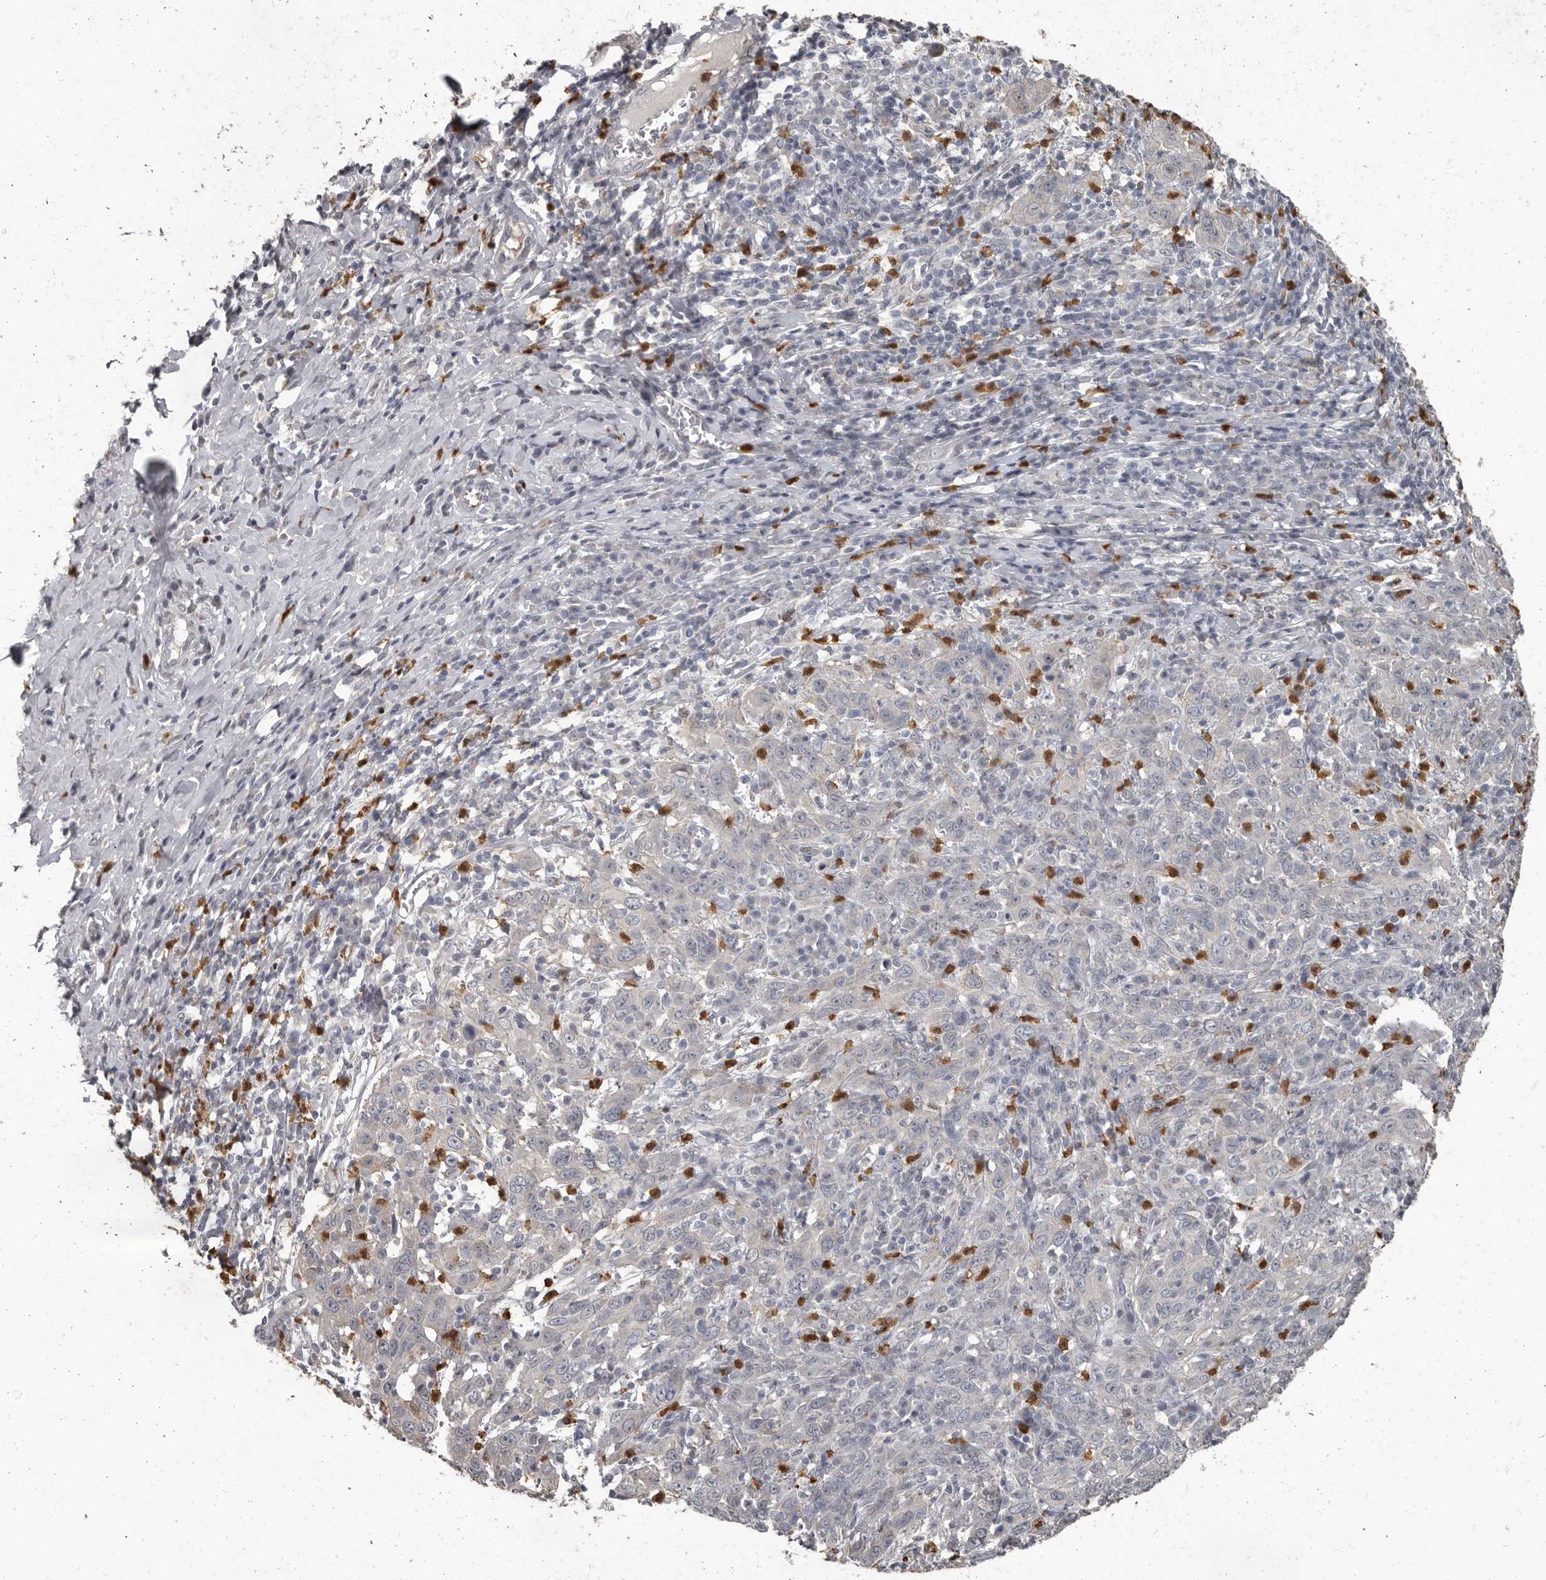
{"staining": {"intensity": "negative", "quantity": "none", "location": "none"}, "tissue": "cervical cancer", "cell_type": "Tumor cells", "image_type": "cancer", "snomed": [{"axis": "morphology", "description": "Squamous cell carcinoma, NOS"}, {"axis": "topography", "description": "Cervix"}], "caption": "Human cervical cancer (squamous cell carcinoma) stained for a protein using immunohistochemistry (IHC) exhibits no staining in tumor cells.", "gene": "GPR157", "patient": {"sex": "female", "age": 46}}